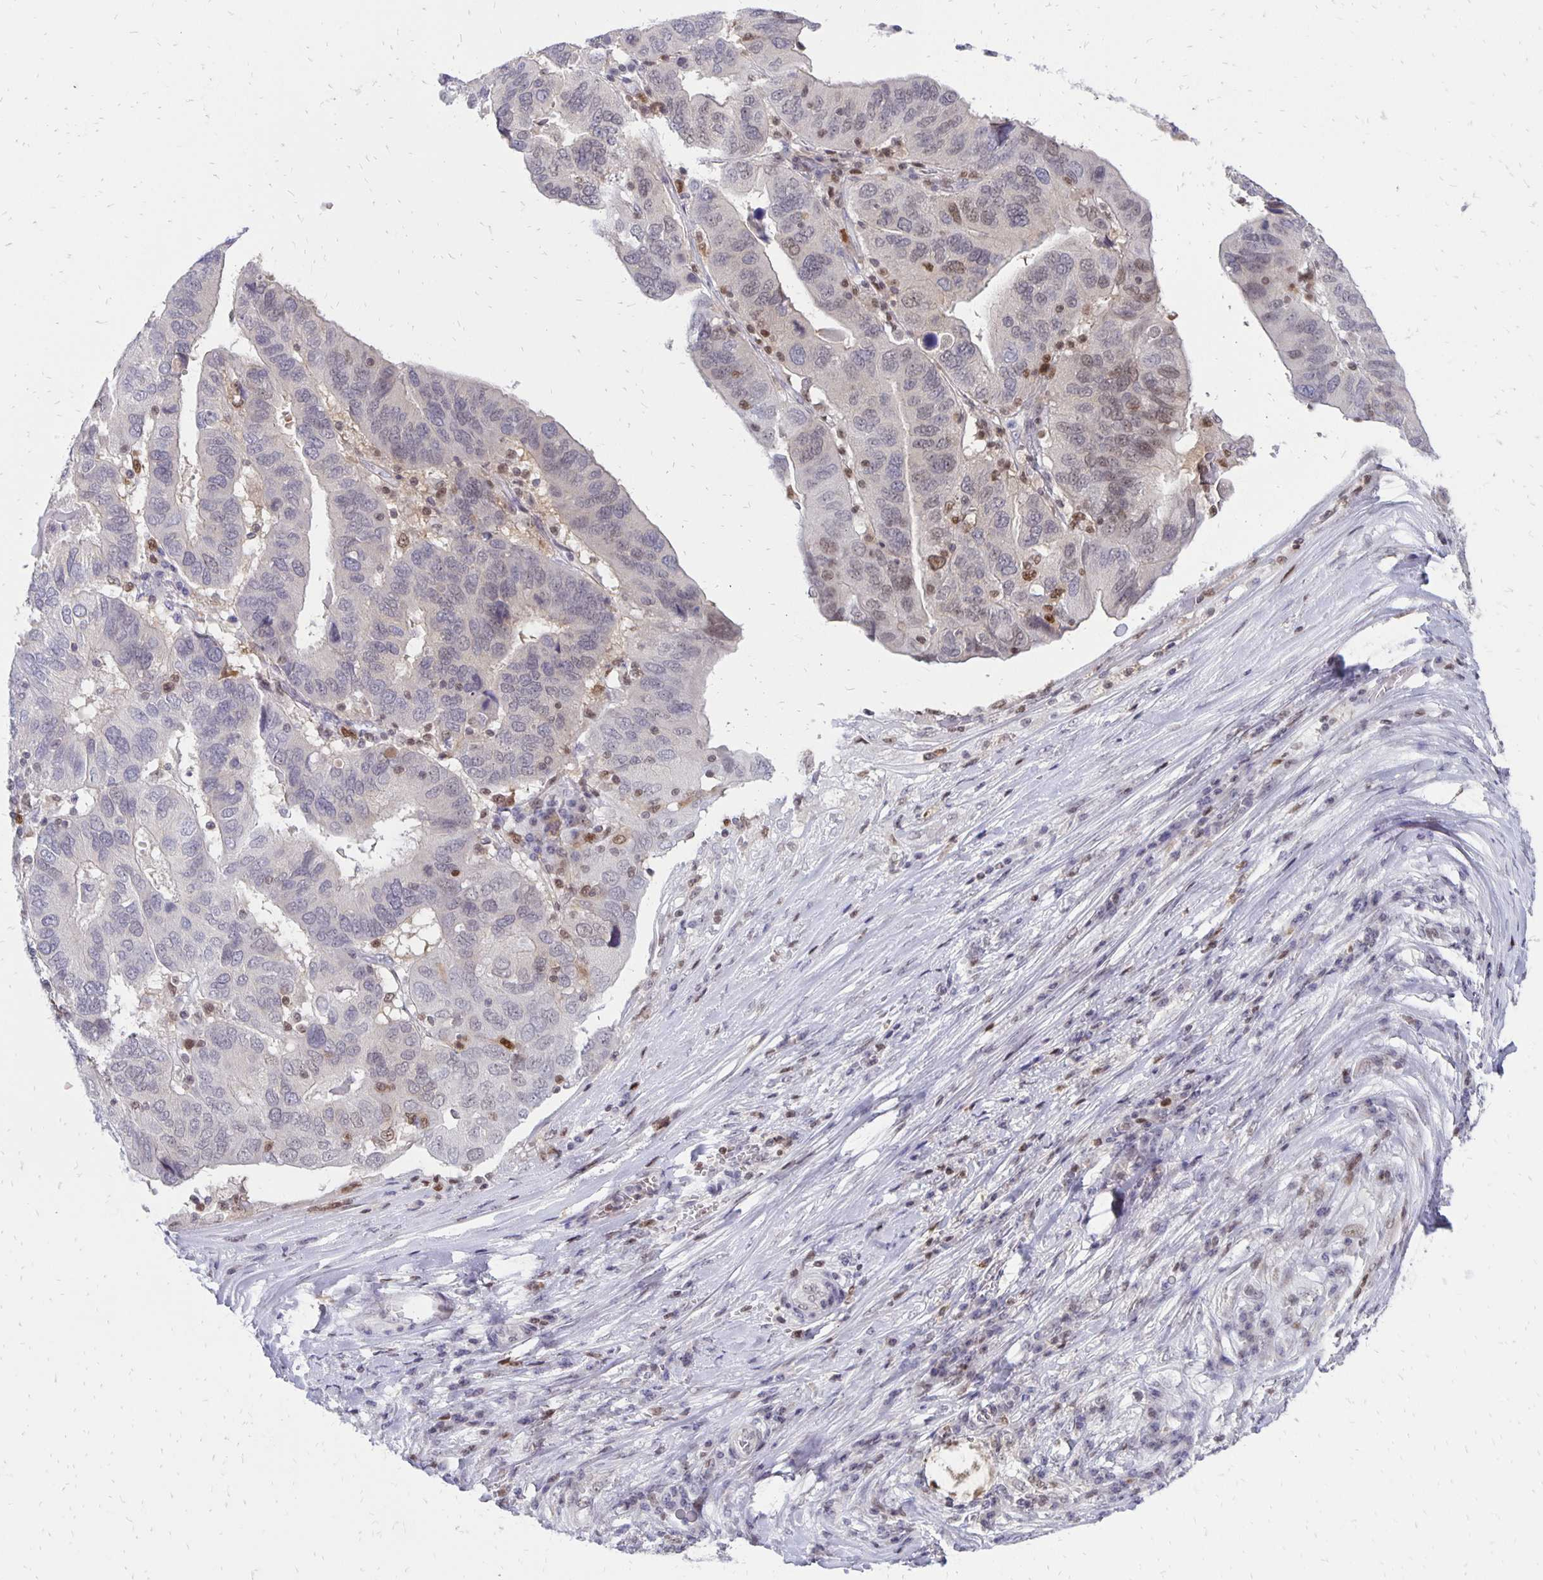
{"staining": {"intensity": "weak", "quantity": "<25%", "location": "nuclear"}, "tissue": "ovarian cancer", "cell_type": "Tumor cells", "image_type": "cancer", "snomed": [{"axis": "morphology", "description": "Cystadenocarcinoma, serous, NOS"}, {"axis": "topography", "description": "Ovary"}], "caption": "An image of ovarian cancer (serous cystadenocarcinoma) stained for a protein reveals no brown staining in tumor cells.", "gene": "DCK", "patient": {"sex": "female", "age": 79}}